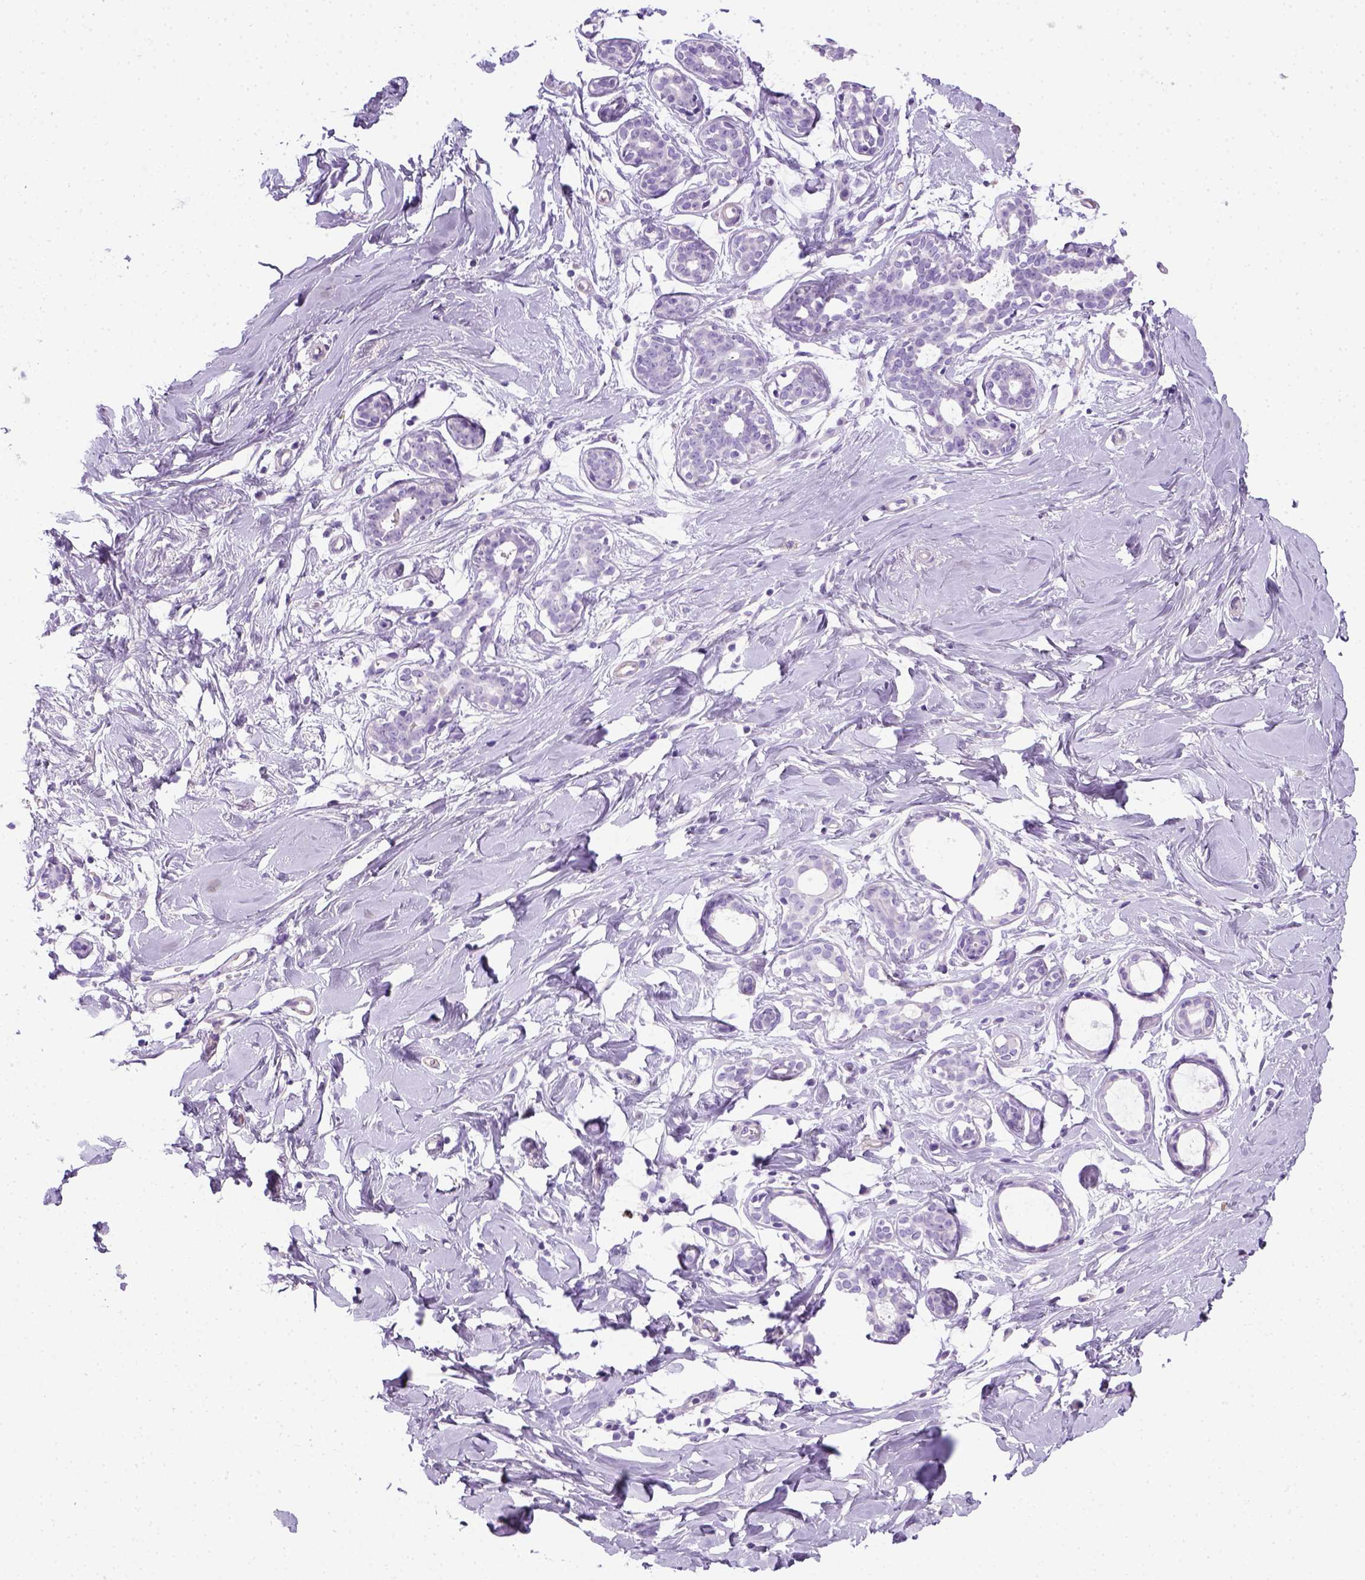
{"staining": {"intensity": "negative", "quantity": "none", "location": "none"}, "tissue": "breast", "cell_type": "Adipocytes", "image_type": "normal", "snomed": [{"axis": "morphology", "description": "Normal tissue, NOS"}, {"axis": "topography", "description": "Breast"}], "caption": "There is no significant staining in adipocytes of breast. (DAB immunohistochemistry (IHC) visualized using brightfield microscopy, high magnification).", "gene": "KRT71", "patient": {"sex": "female", "age": 27}}